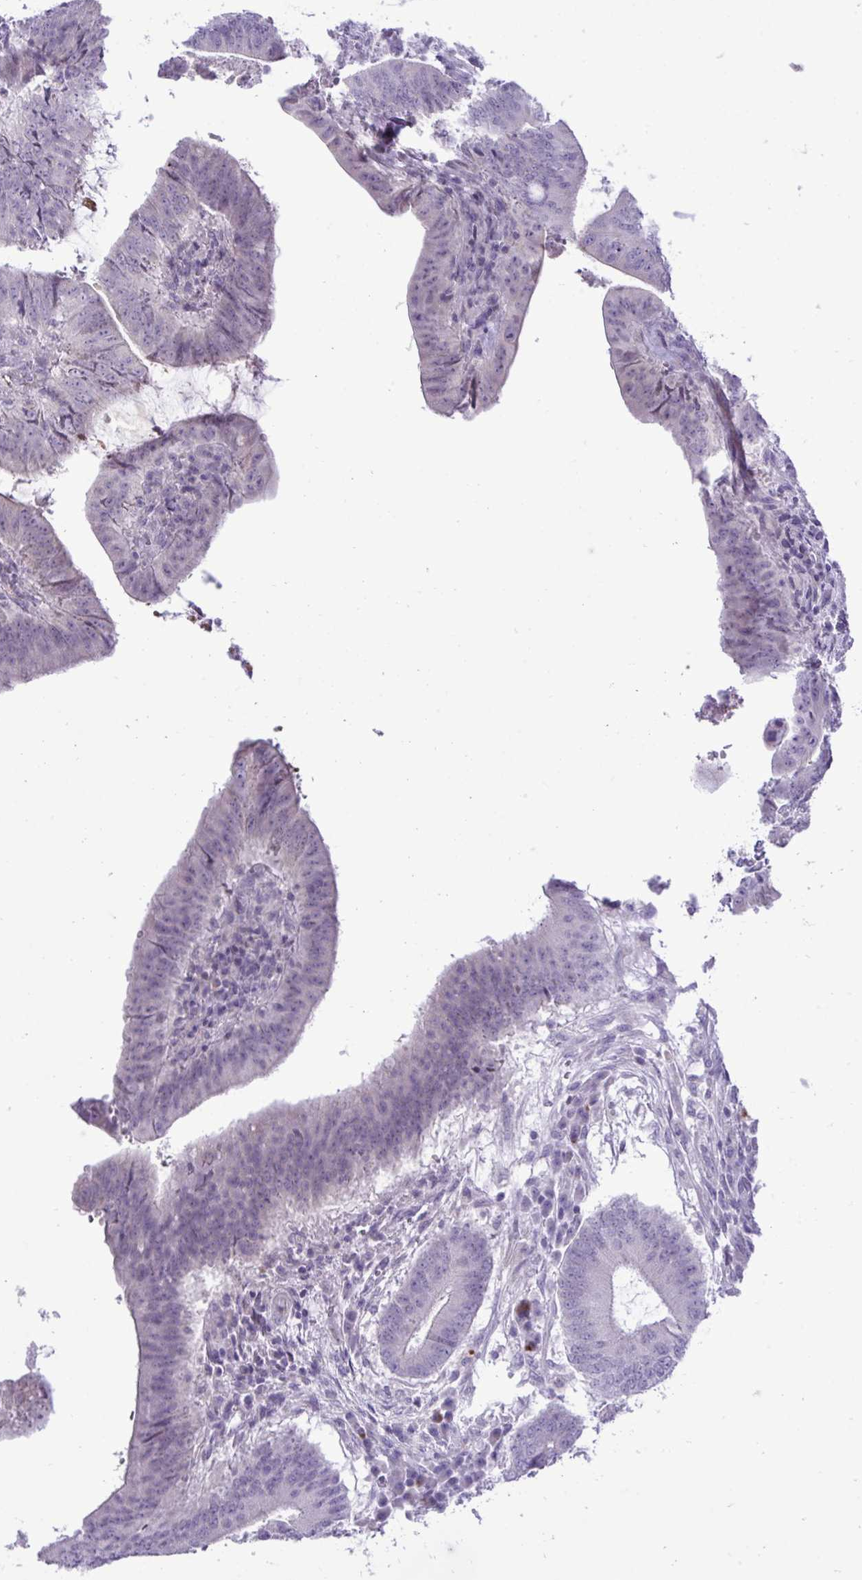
{"staining": {"intensity": "negative", "quantity": "none", "location": "none"}, "tissue": "colorectal cancer", "cell_type": "Tumor cells", "image_type": "cancer", "snomed": [{"axis": "morphology", "description": "Adenocarcinoma, NOS"}, {"axis": "topography", "description": "Colon"}], "caption": "Immunohistochemistry (IHC) photomicrograph of neoplastic tissue: human adenocarcinoma (colorectal) stained with DAB (3,3'-diaminobenzidine) shows no significant protein expression in tumor cells. (Stains: DAB IHC with hematoxylin counter stain, Microscopy: brightfield microscopy at high magnification).", "gene": "SPAG1", "patient": {"sex": "female", "age": 43}}